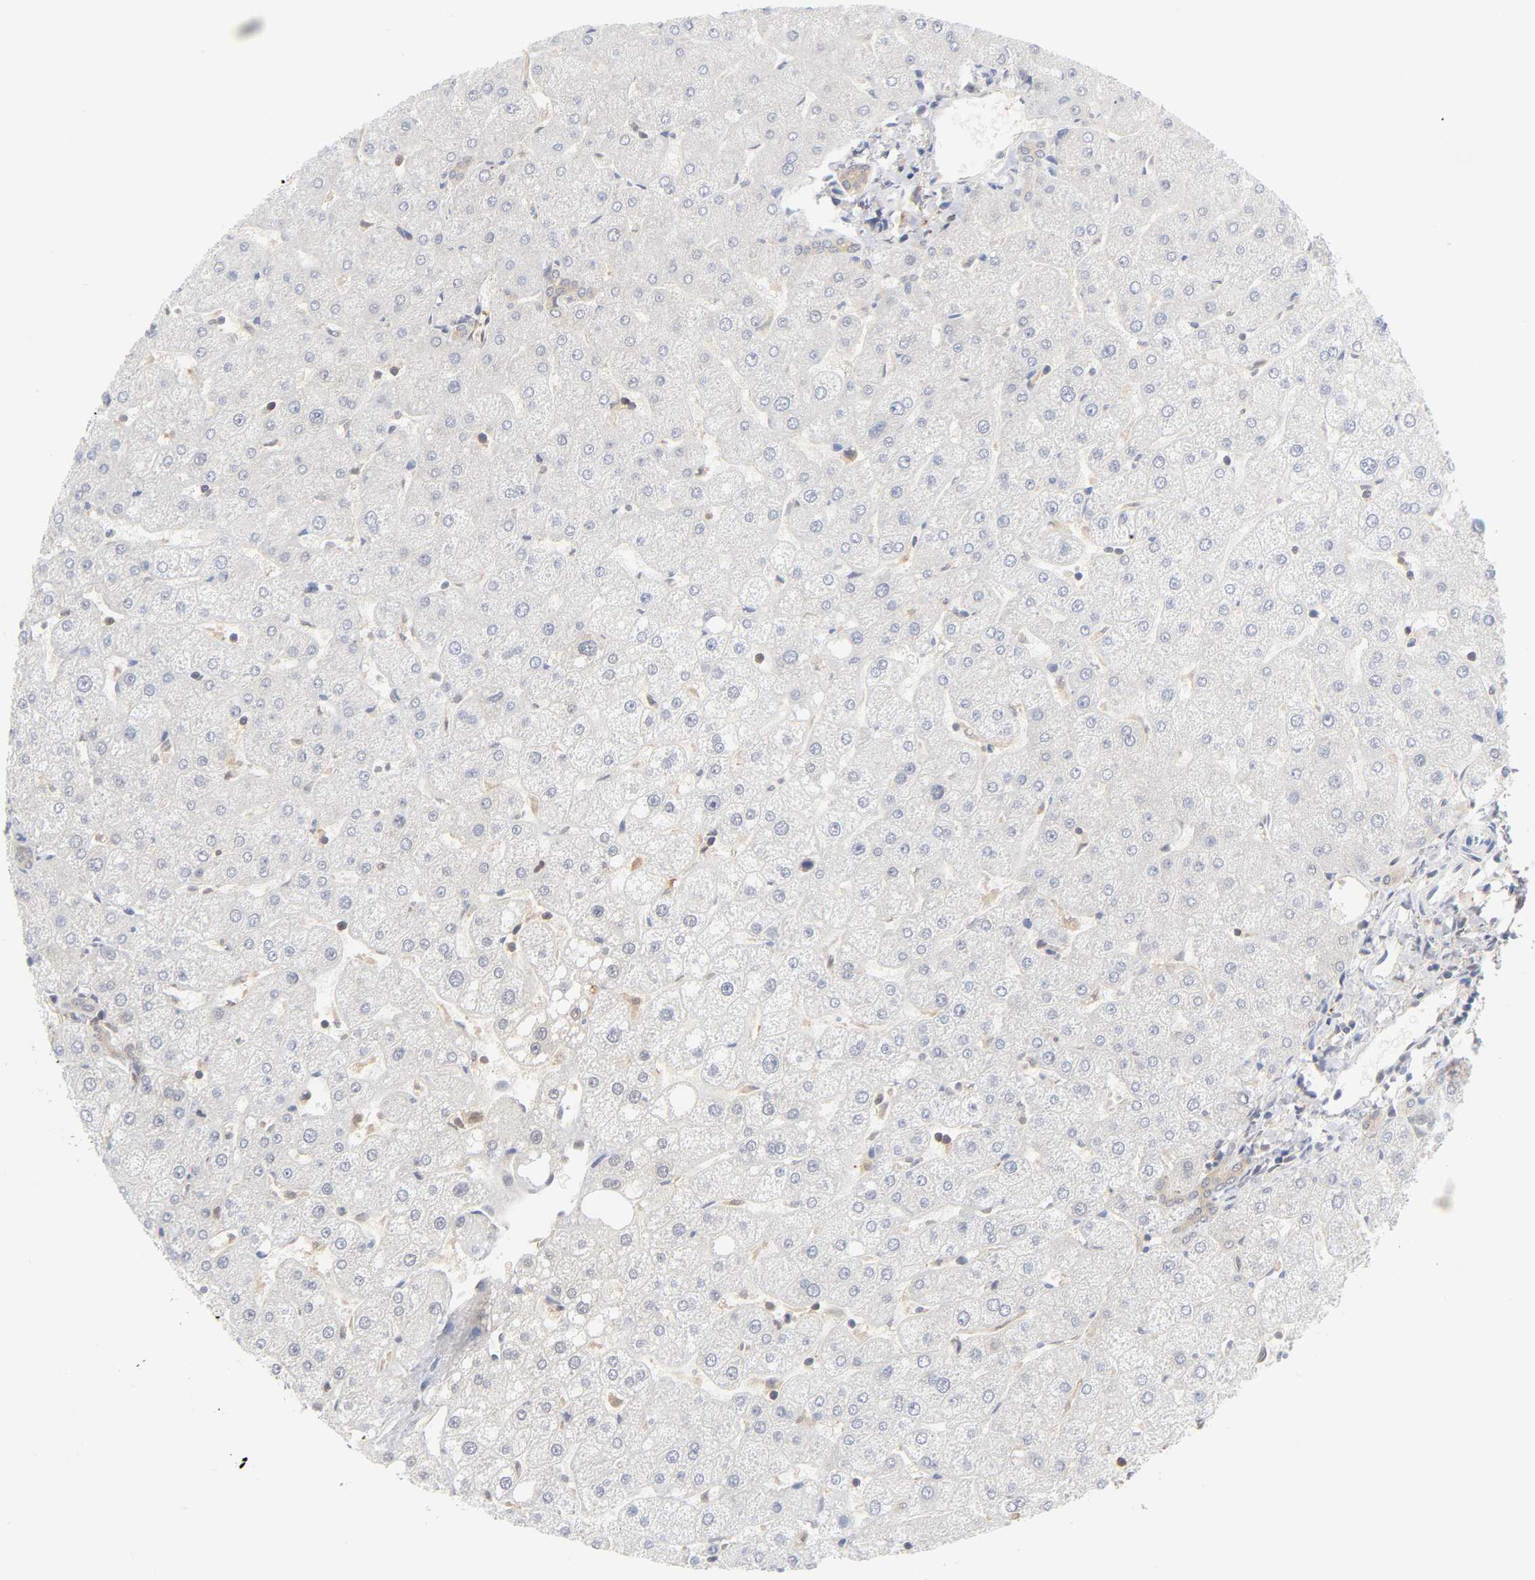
{"staining": {"intensity": "weak", "quantity": "25%-75%", "location": "cytoplasmic/membranous"}, "tissue": "liver", "cell_type": "Cholangiocytes", "image_type": "normal", "snomed": [{"axis": "morphology", "description": "Normal tissue, NOS"}, {"axis": "topography", "description": "Liver"}], "caption": "The photomicrograph exhibits immunohistochemical staining of normal liver. There is weak cytoplasmic/membranous expression is identified in approximately 25%-75% of cholangiocytes. The staining is performed using DAB brown chromogen to label protein expression. The nuclei are counter-stained blue using hematoxylin.", "gene": "DFFB", "patient": {"sex": "male", "age": 67}}